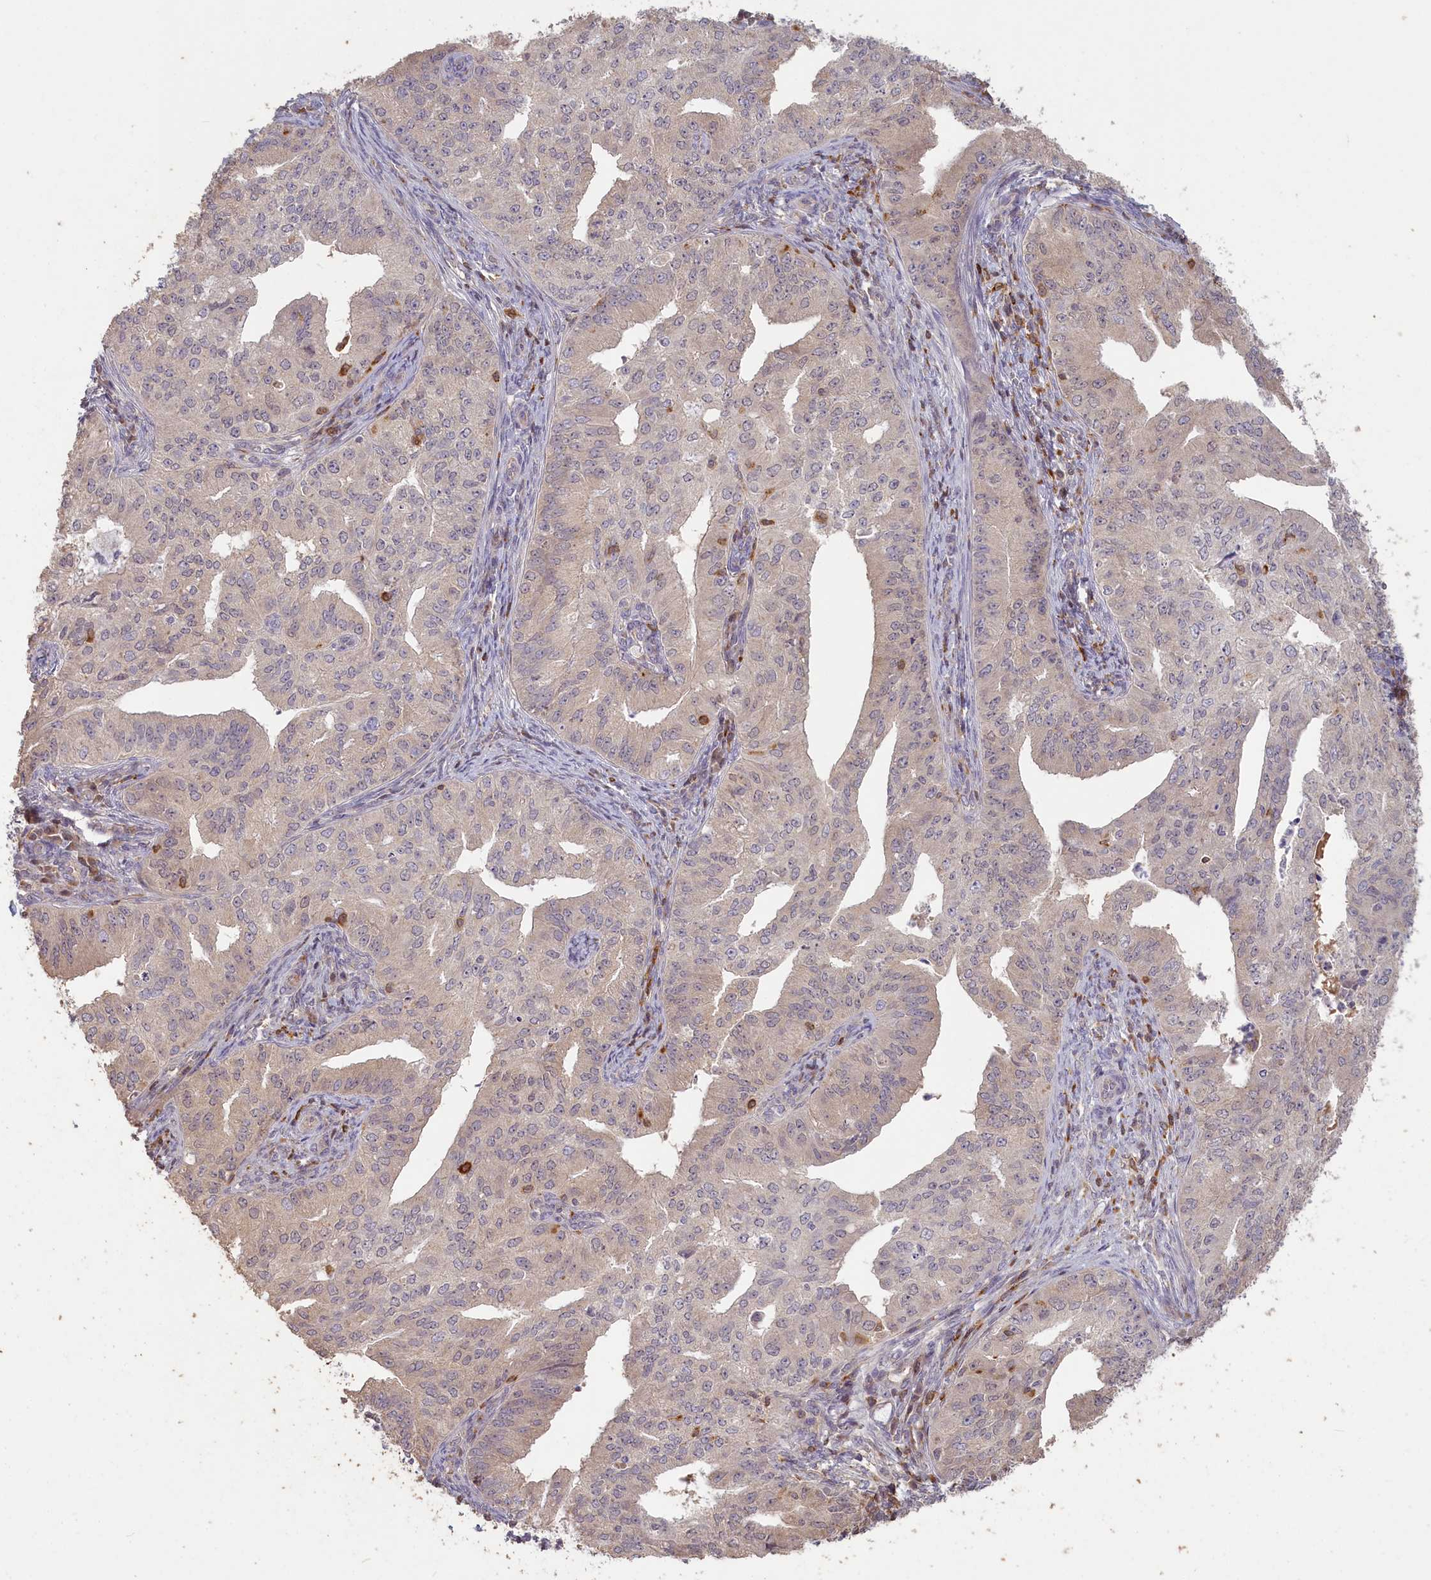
{"staining": {"intensity": "weak", "quantity": "<25%", "location": "cytoplasmic/membranous"}, "tissue": "endometrial cancer", "cell_type": "Tumor cells", "image_type": "cancer", "snomed": [{"axis": "morphology", "description": "Adenocarcinoma, NOS"}, {"axis": "topography", "description": "Endometrium"}], "caption": "Tumor cells show no significant expression in adenocarcinoma (endometrial).", "gene": "MADD", "patient": {"sex": "female", "age": 50}}